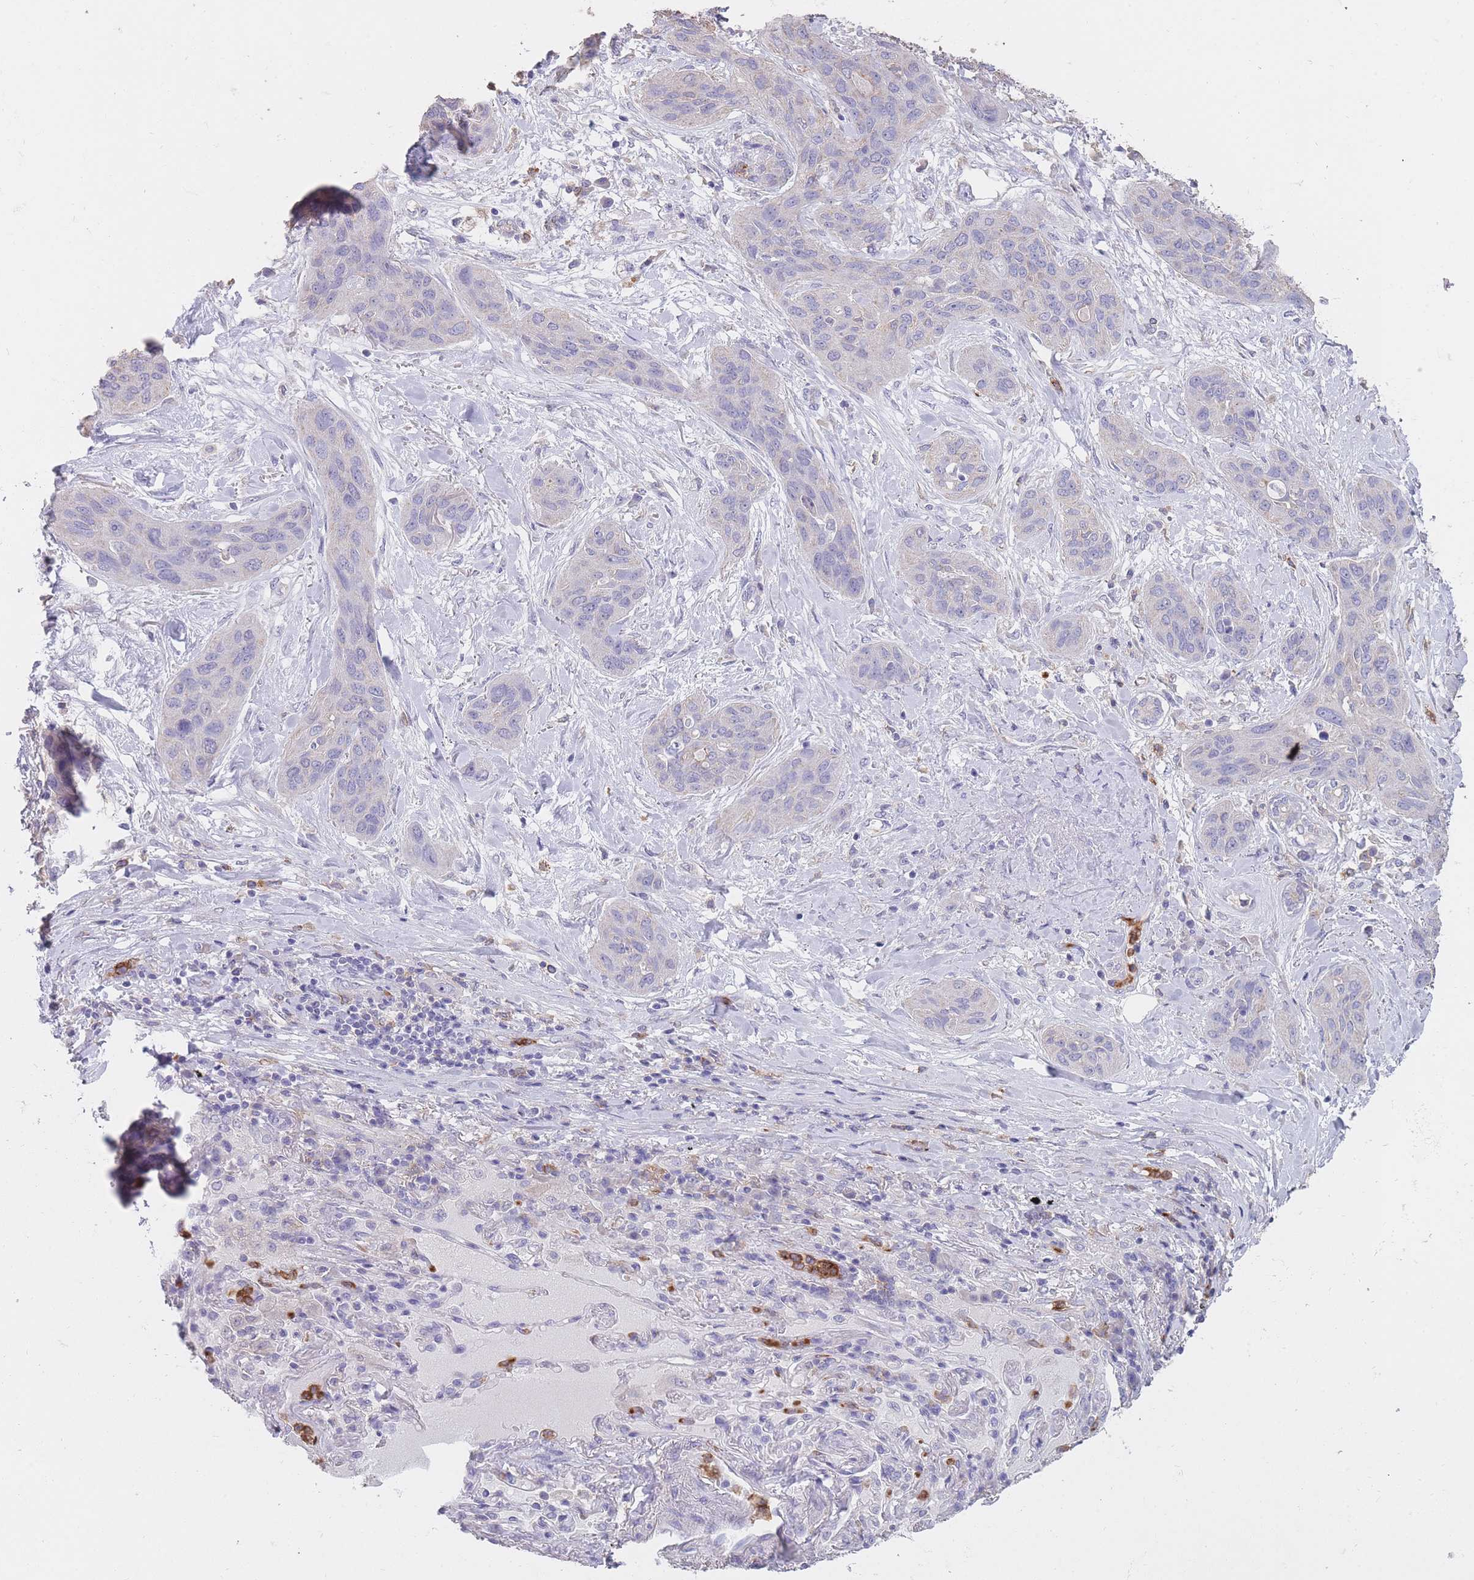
{"staining": {"intensity": "negative", "quantity": "none", "location": "none"}, "tissue": "lung cancer", "cell_type": "Tumor cells", "image_type": "cancer", "snomed": [{"axis": "morphology", "description": "Squamous cell carcinoma, NOS"}, {"axis": "topography", "description": "Lung"}], "caption": "This is an immunohistochemistry (IHC) histopathology image of lung cancer (squamous cell carcinoma). There is no positivity in tumor cells.", "gene": "CLEC12A", "patient": {"sex": "female", "age": 70}}